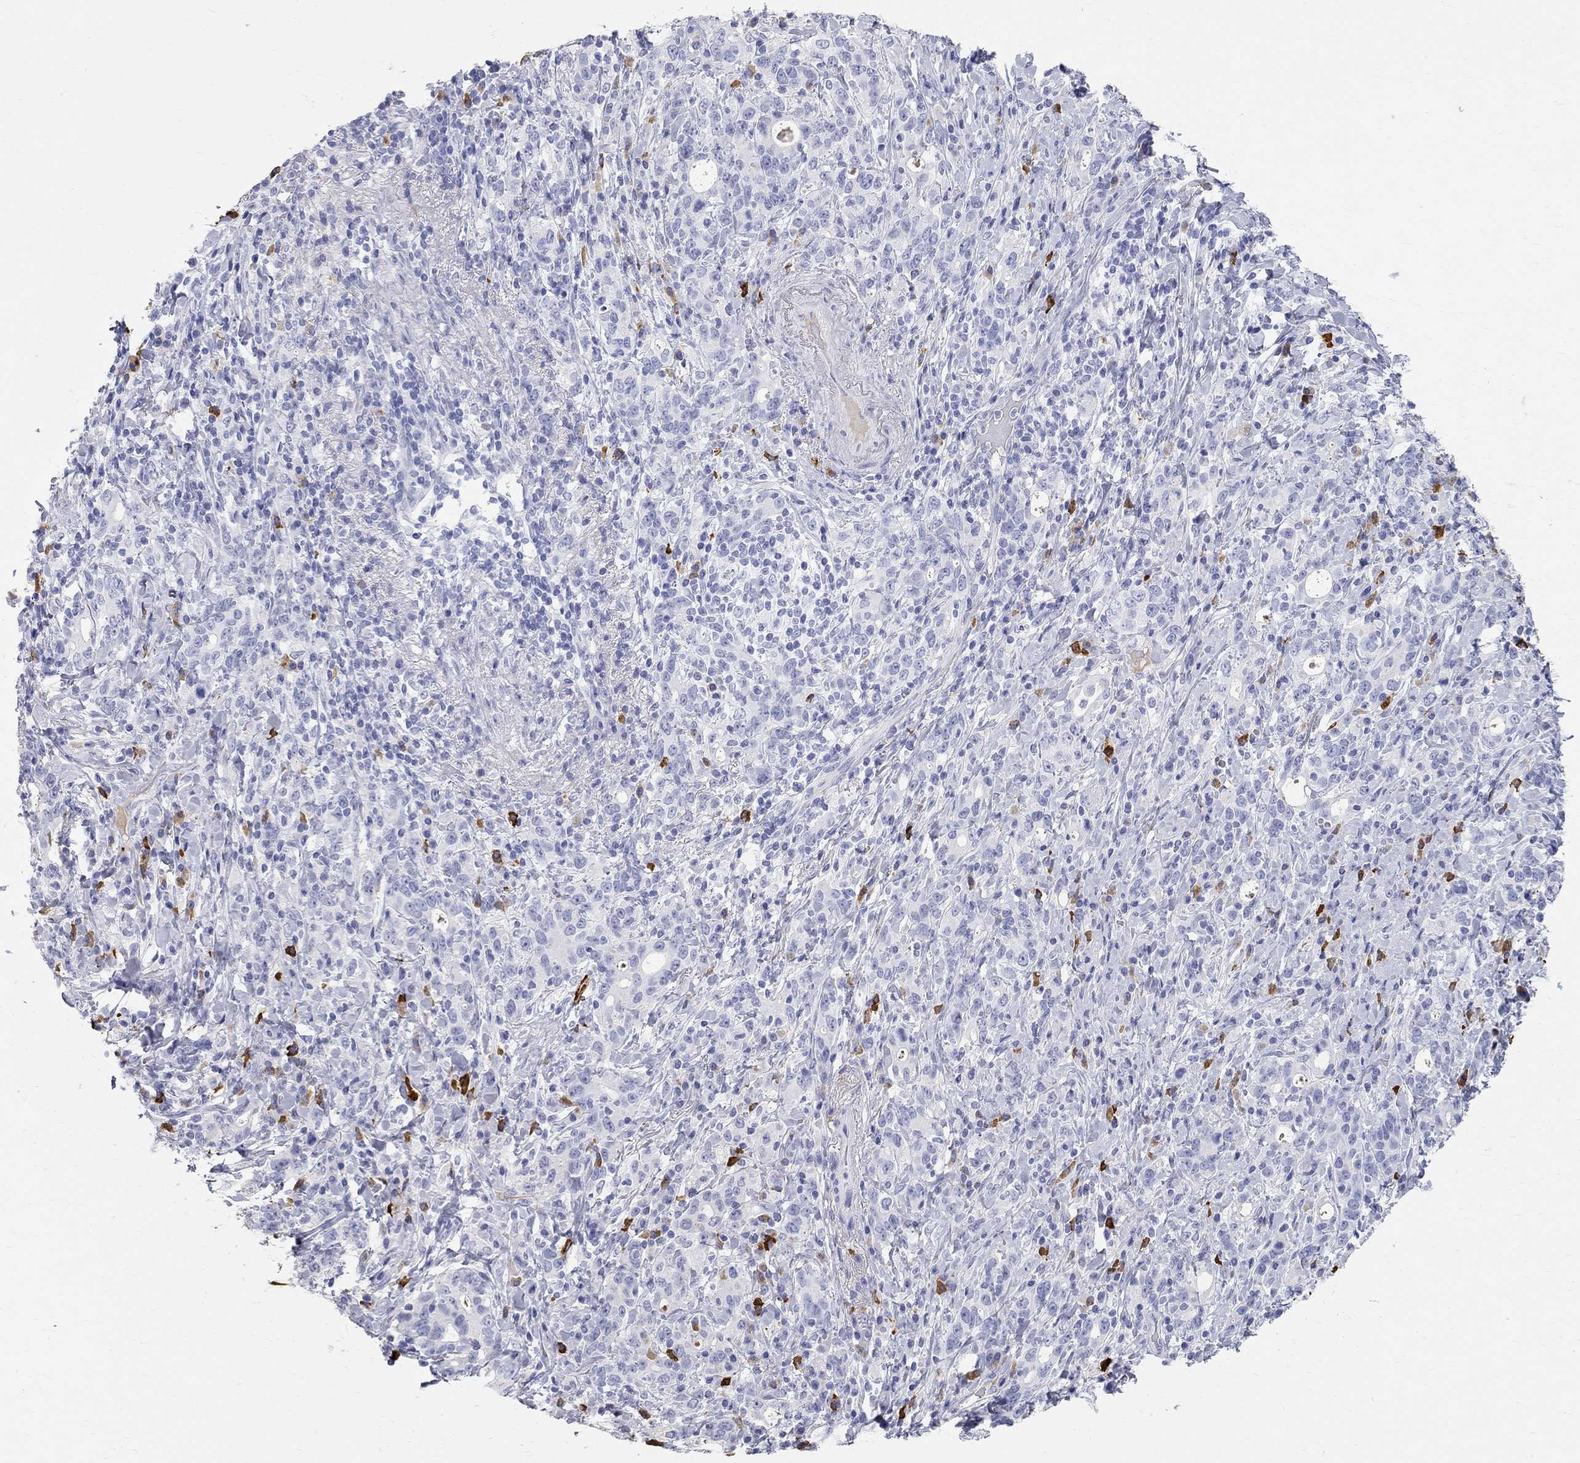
{"staining": {"intensity": "negative", "quantity": "none", "location": "none"}, "tissue": "stomach cancer", "cell_type": "Tumor cells", "image_type": "cancer", "snomed": [{"axis": "morphology", "description": "Adenocarcinoma, NOS"}, {"axis": "topography", "description": "Stomach"}], "caption": "Immunohistochemistry photomicrograph of neoplastic tissue: stomach adenocarcinoma stained with DAB demonstrates no significant protein expression in tumor cells.", "gene": "PHOX2B", "patient": {"sex": "male", "age": 79}}